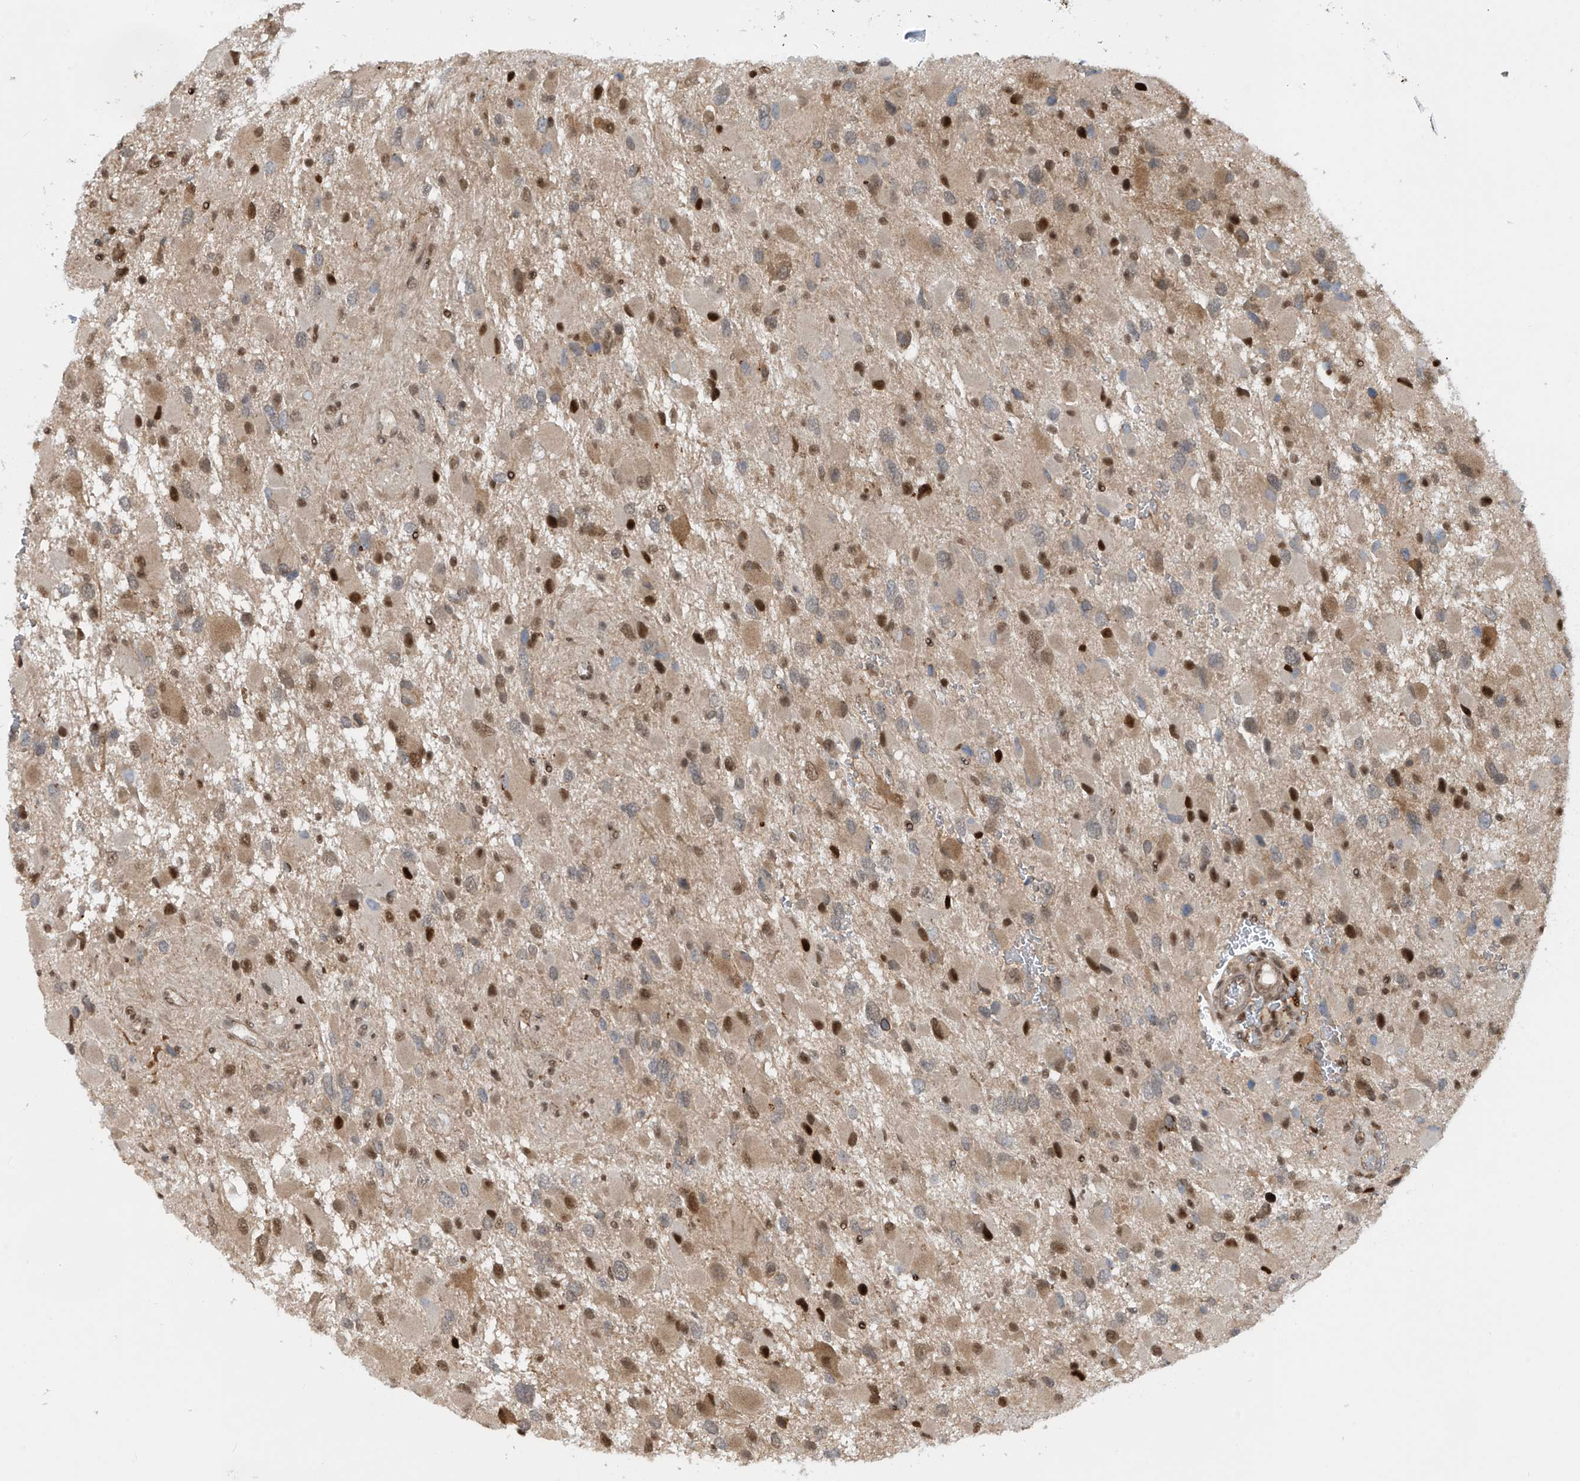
{"staining": {"intensity": "moderate", "quantity": "25%-75%", "location": "cytoplasmic/membranous,nuclear"}, "tissue": "glioma", "cell_type": "Tumor cells", "image_type": "cancer", "snomed": [{"axis": "morphology", "description": "Glioma, malignant, High grade"}, {"axis": "topography", "description": "Brain"}], "caption": "There is medium levels of moderate cytoplasmic/membranous and nuclear staining in tumor cells of glioma, as demonstrated by immunohistochemical staining (brown color).", "gene": "LAGE3", "patient": {"sex": "male", "age": 53}}